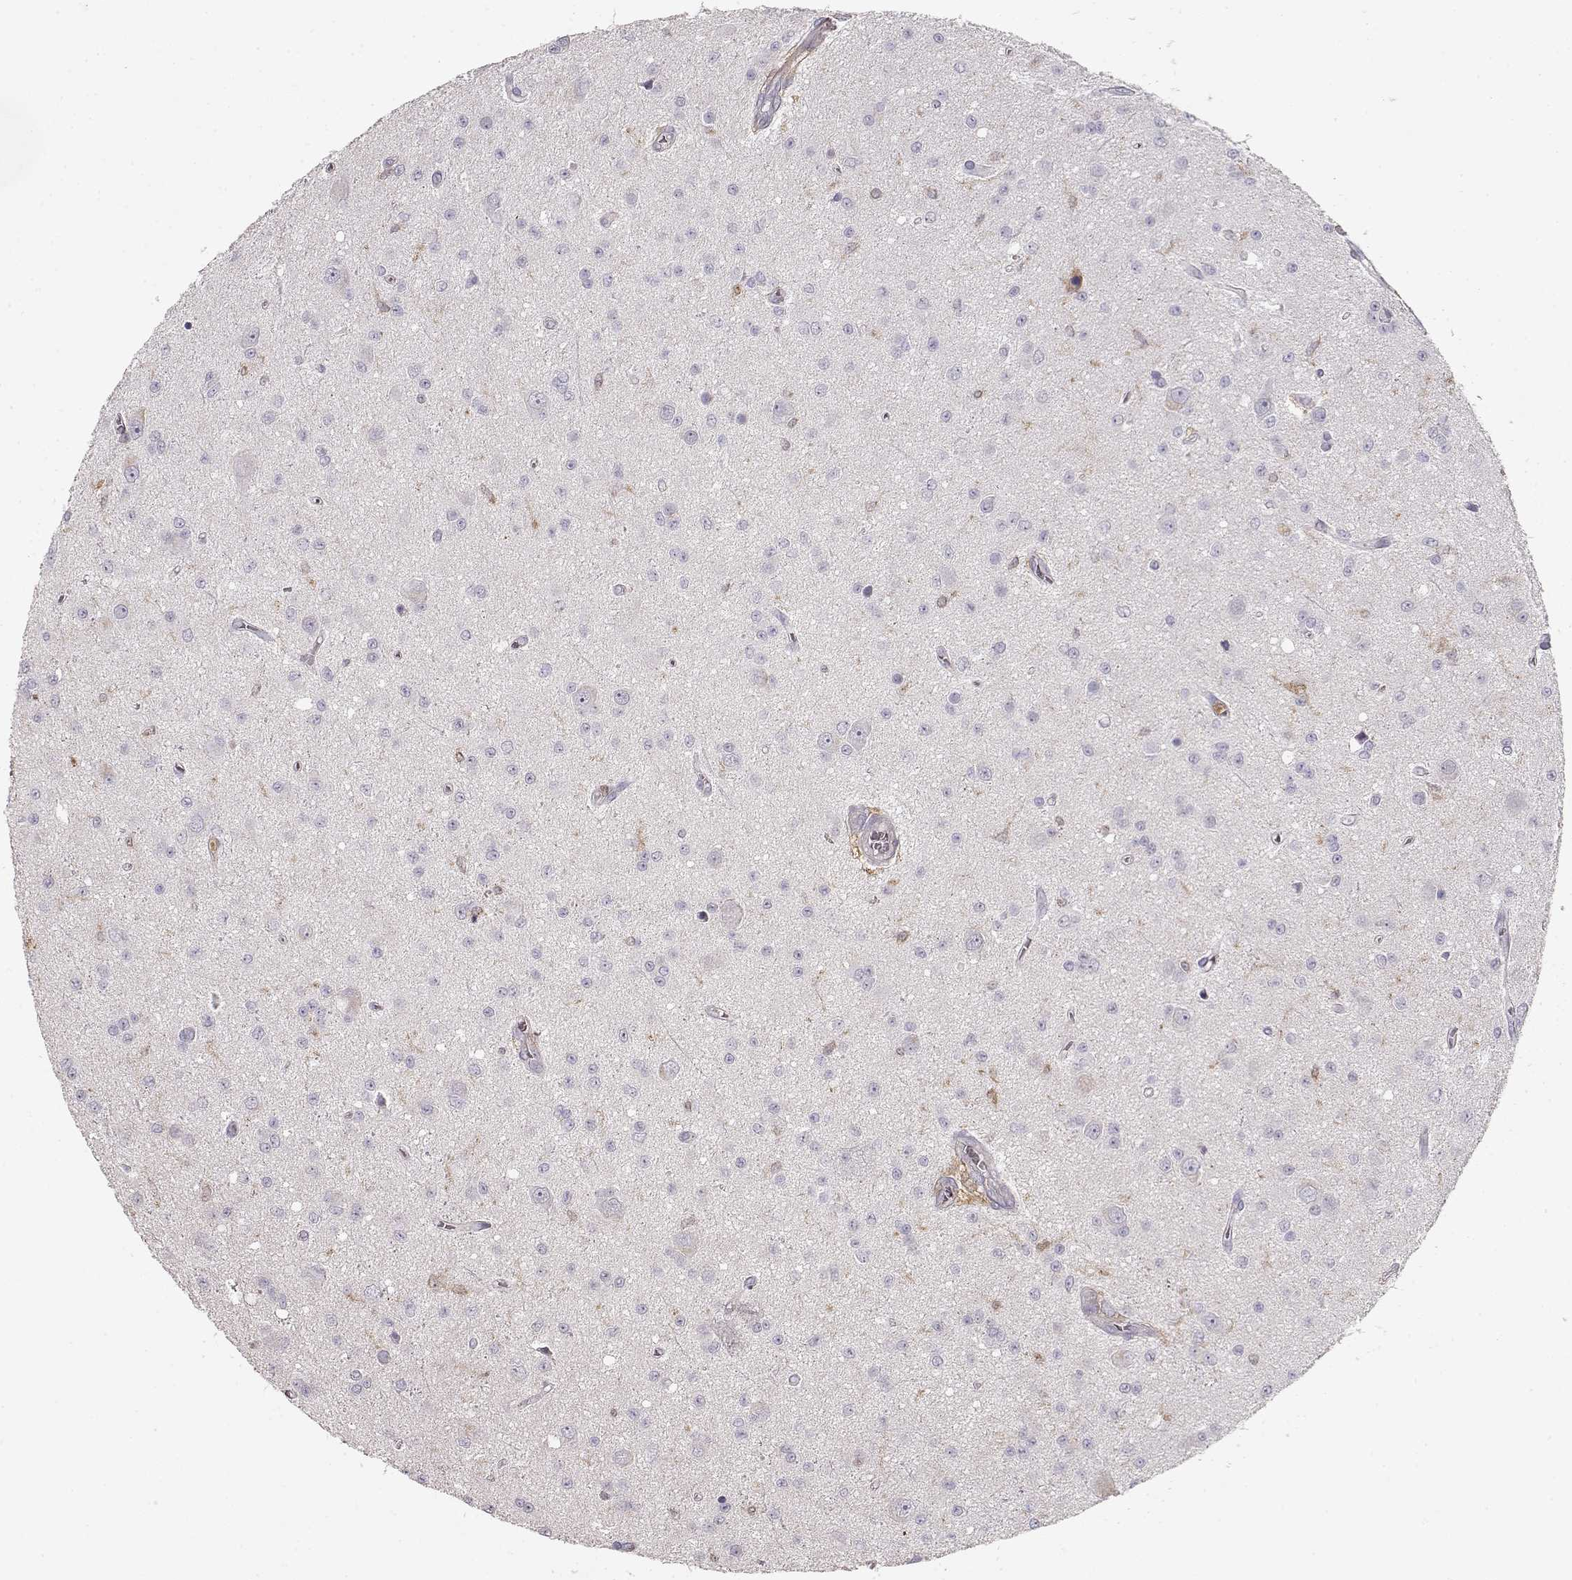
{"staining": {"intensity": "negative", "quantity": "none", "location": "none"}, "tissue": "glioma", "cell_type": "Tumor cells", "image_type": "cancer", "snomed": [{"axis": "morphology", "description": "Glioma, malignant, Low grade"}, {"axis": "topography", "description": "Brain"}], "caption": "The IHC histopathology image has no significant expression in tumor cells of glioma tissue. (Brightfield microscopy of DAB immunohistochemistry (IHC) at high magnification).", "gene": "VAV1", "patient": {"sex": "female", "age": 45}}